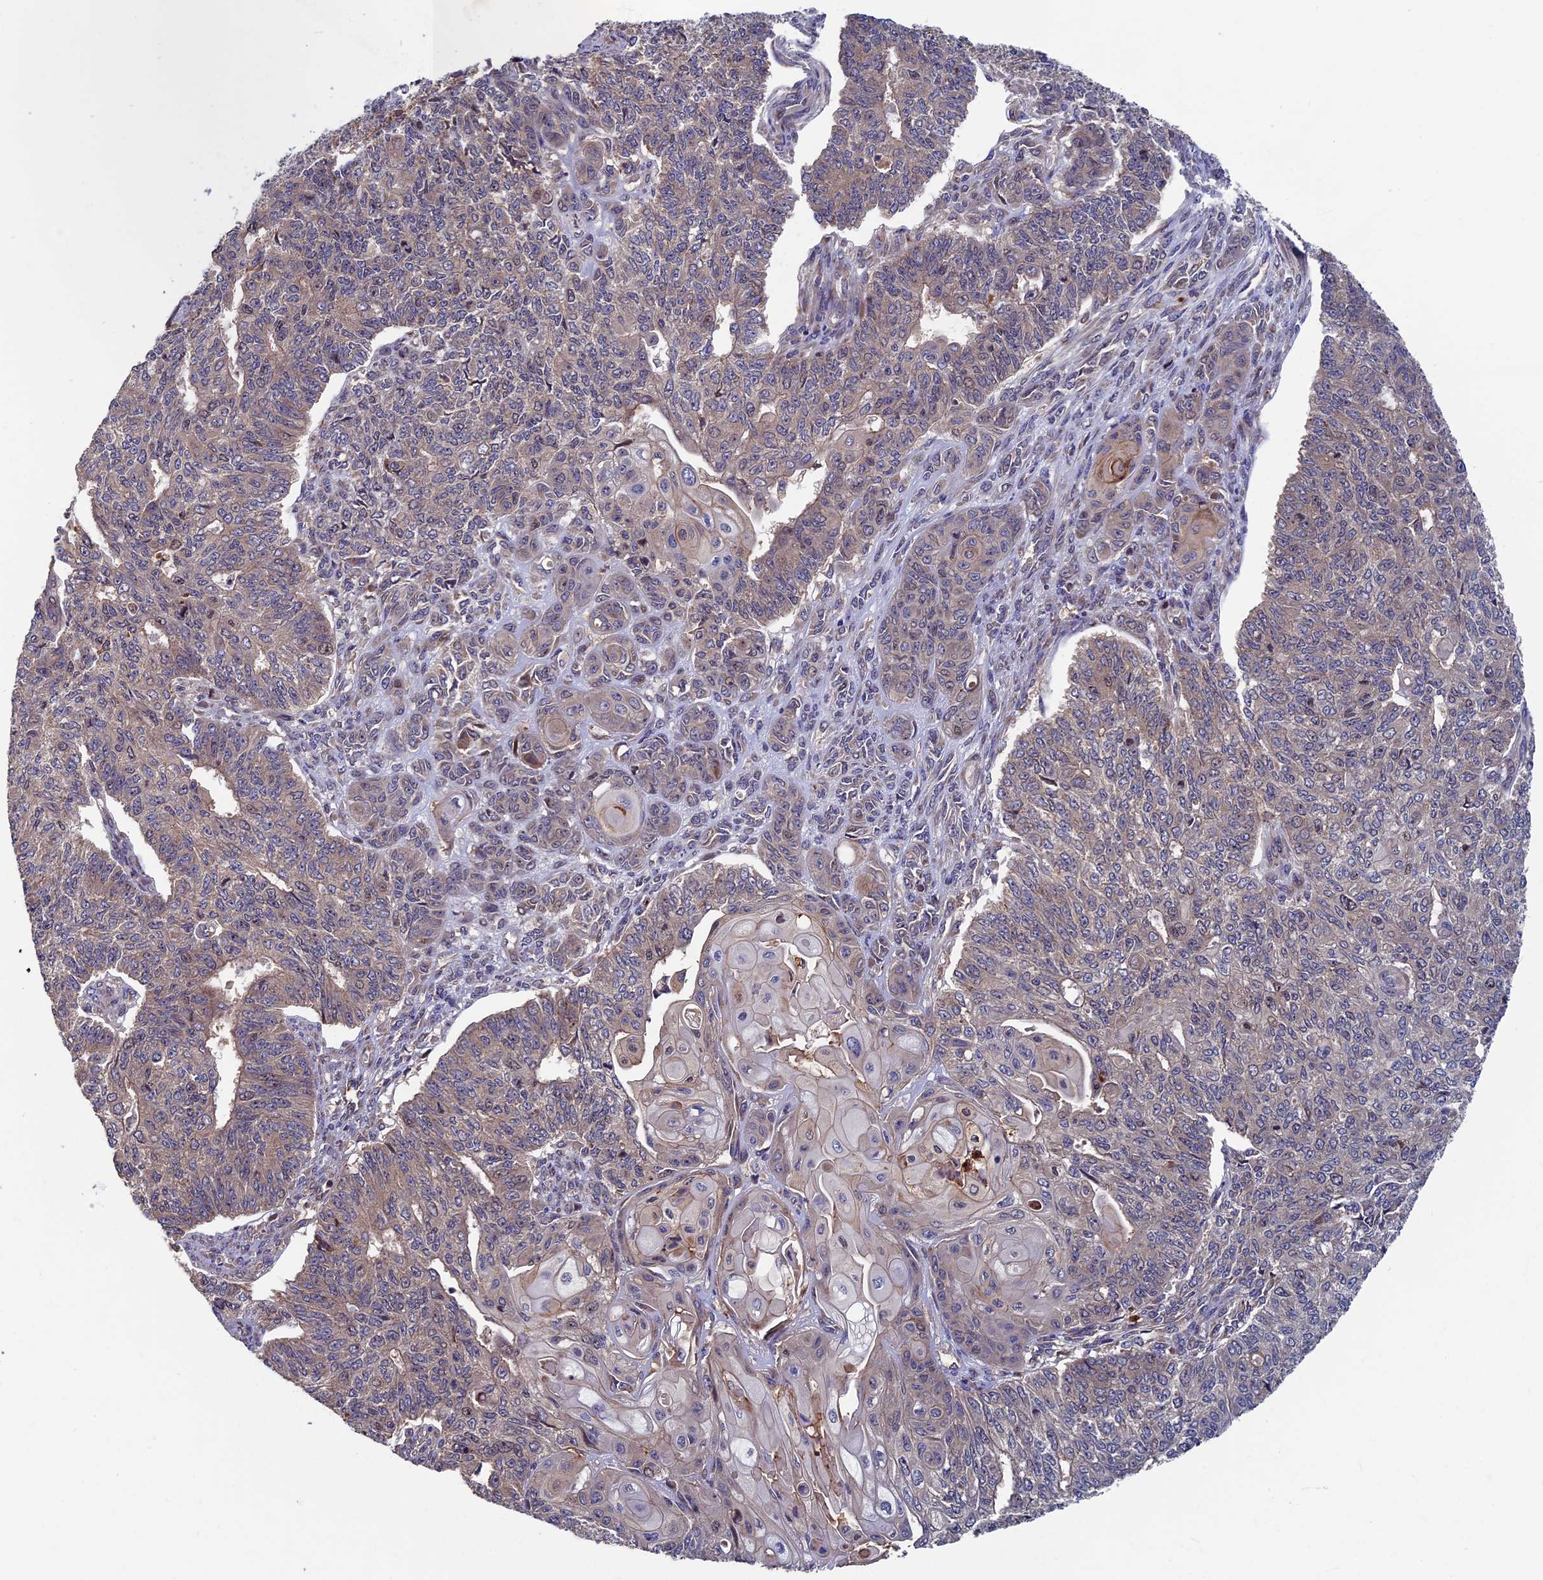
{"staining": {"intensity": "weak", "quantity": "<25%", "location": "cytoplasmic/membranous"}, "tissue": "endometrial cancer", "cell_type": "Tumor cells", "image_type": "cancer", "snomed": [{"axis": "morphology", "description": "Adenocarcinoma, NOS"}, {"axis": "topography", "description": "Endometrium"}], "caption": "High magnification brightfield microscopy of endometrial cancer (adenocarcinoma) stained with DAB (brown) and counterstained with hematoxylin (blue): tumor cells show no significant staining.", "gene": "TNK2", "patient": {"sex": "female", "age": 32}}